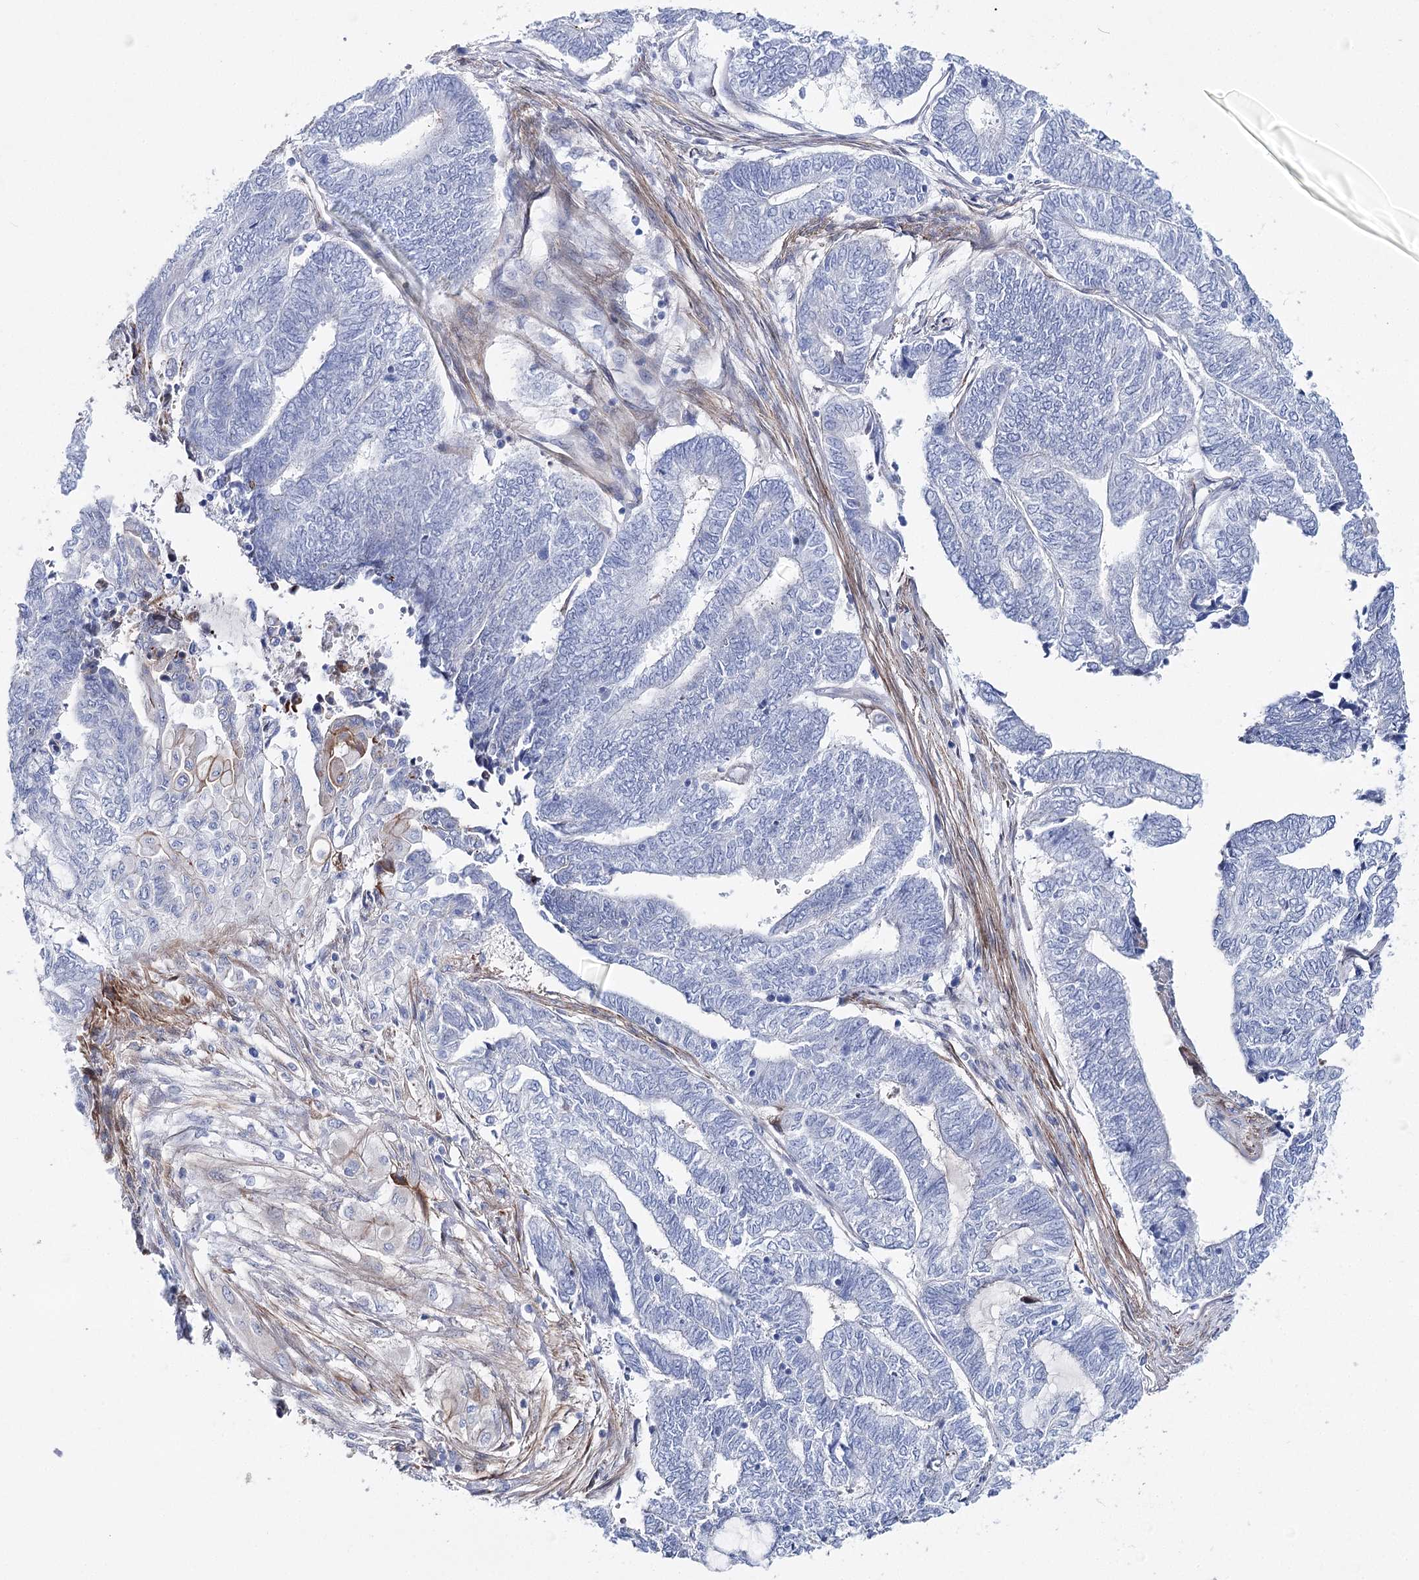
{"staining": {"intensity": "negative", "quantity": "none", "location": "none"}, "tissue": "endometrial cancer", "cell_type": "Tumor cells", "image_type": "cancer", "snomed": [{"axis": "morphology", "description": "Adenocarcinoma, NOS"}, {"axis": "topography", "description": "Uterus"}, {"axis": "topography", "description": "Endometrium"}], "caption": "High power microscopy image of an immunohistochemistry (IHC) photomicrograph of endometrial cancer, revealing no significant staining in tumor cells.", "gene": "ANKRD23", "patient": {"sex": "female", "age": 70}}